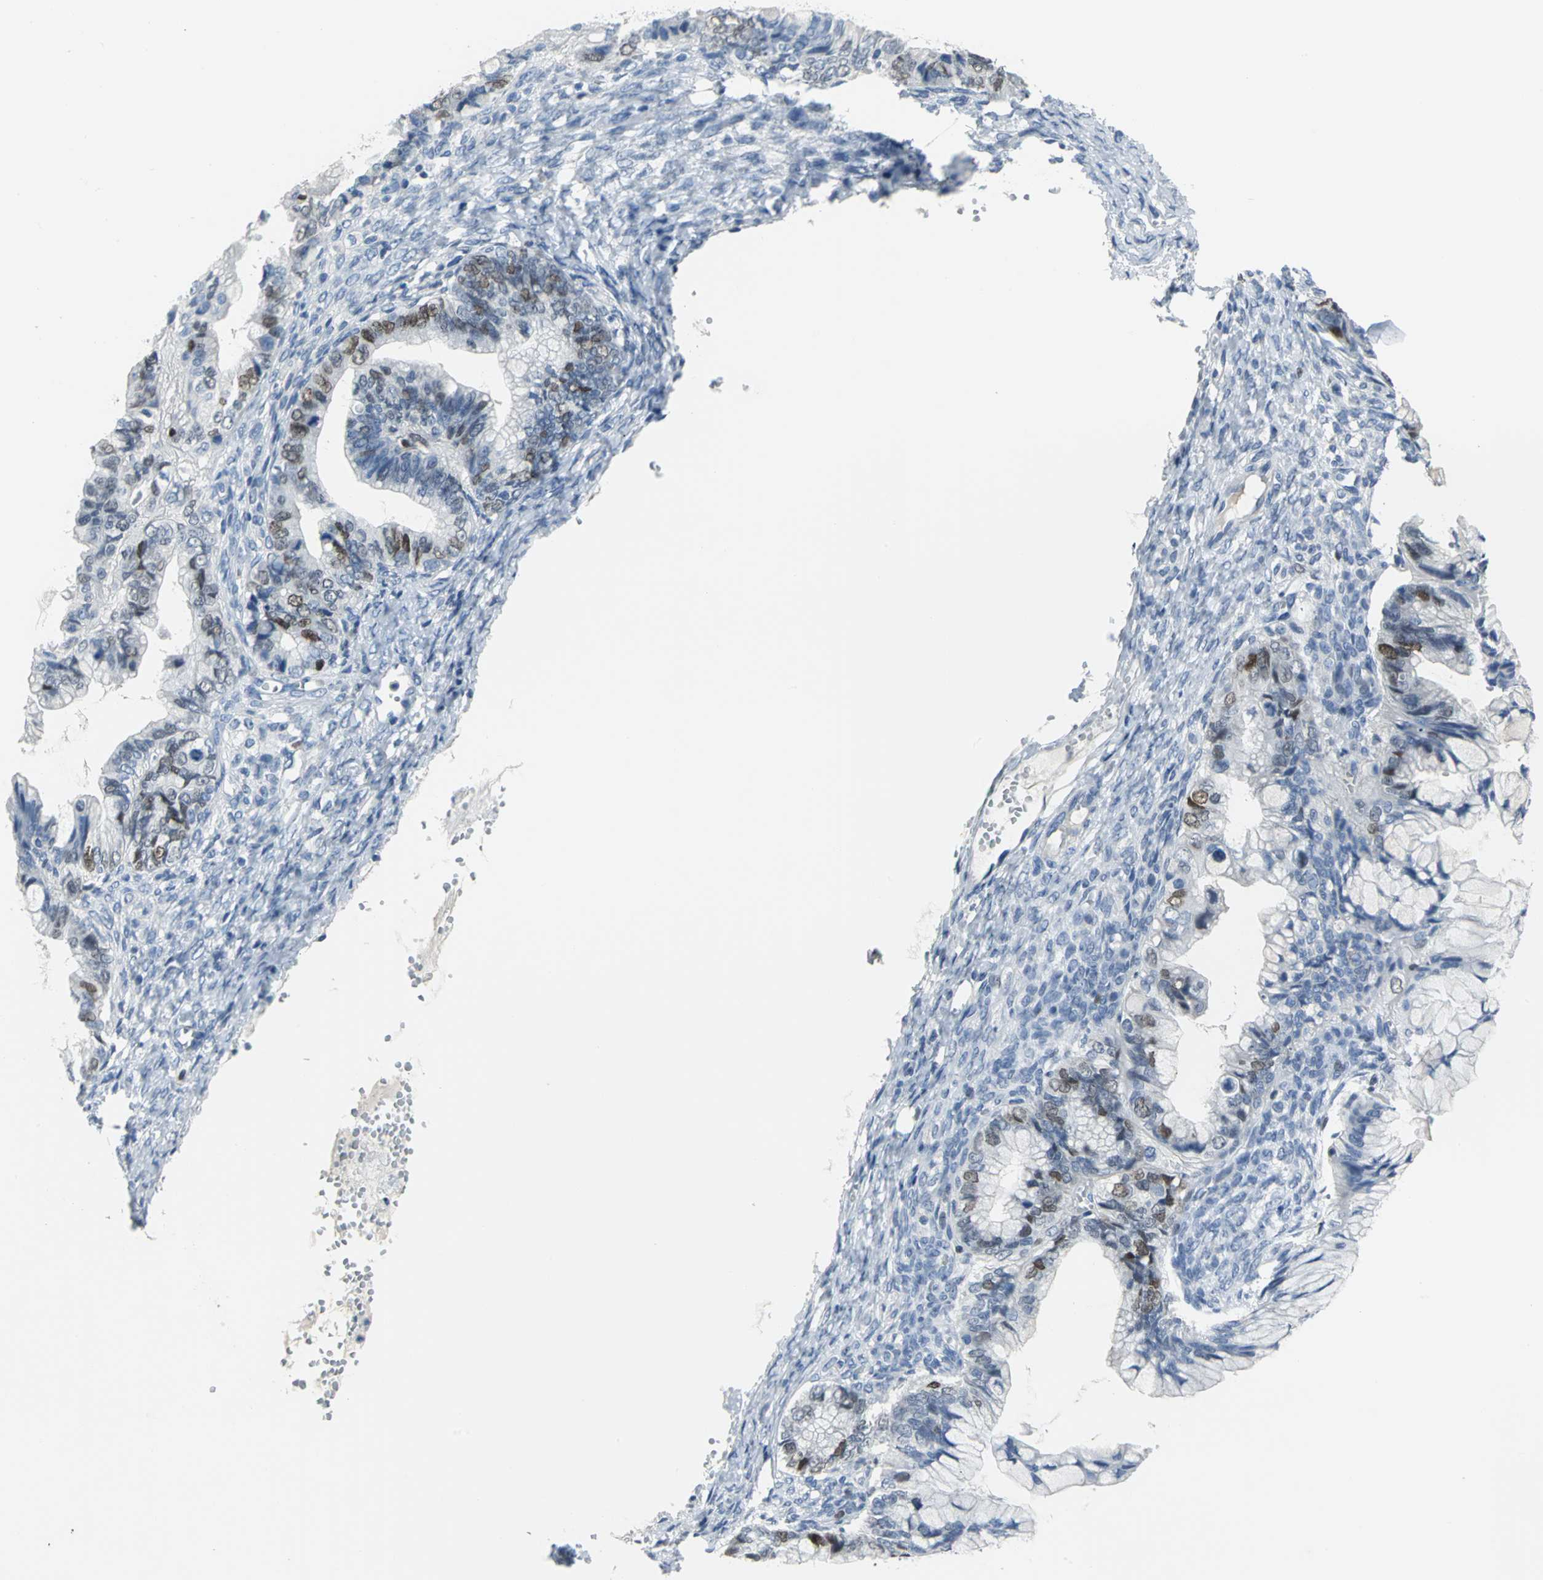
{"staining": {"intensity": "moderate", "quantity": "<25%", "location": "nuclear"}, "tissue": "ovarian cancer", "cell_type": "Tumor cells", "image_type": "cancer", "snomed": [{"axis": "morphology", "description": "Cystadenocarcinoma, mucinous, NOS"}, {"axis": "topography", "description": "Ovary"}], "caption": "Moderate nuclear staining is identified in approximately <25% of tumor cells in ovarian mucinous cystadenocarcinoma. Nuclei are stained in blue.", "gene": "MCM3", "patient": {"sex": "female", "age": 36}}